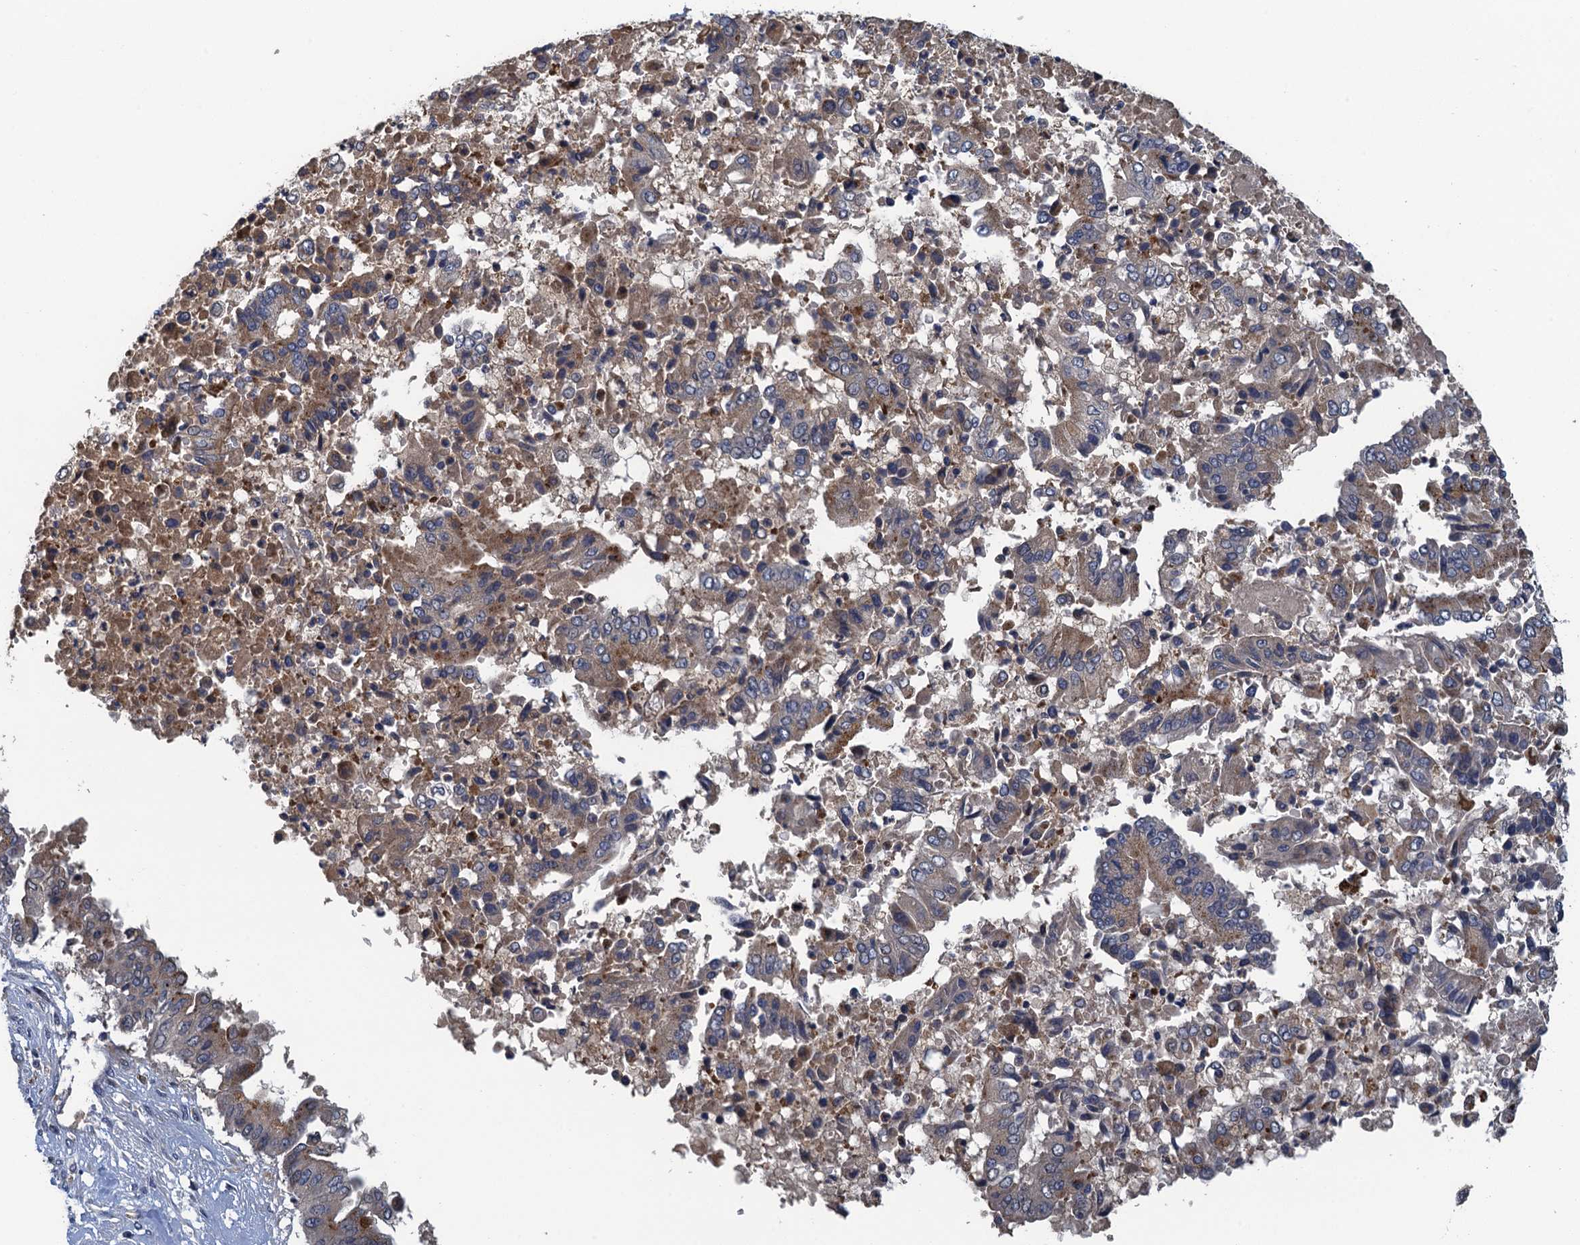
{"staining": {"intensity": "moderate", "quantity": ">75%", "location": "cytoplasmic/membranous"}, "tissue": "pancreatic cancer", "cell_type": "Tumor cells", "image_type": "cancer", "snomed": [{"axis": "morphology", "description": "Adenocarcinoma, NOS"}, {"axis": "topography", "description": "Pancreas"}], "caption": "IHC (DAB) staining of adenocarcinoma (pancreatic) shows moderate cytoplasmic/membranous protein expression in about >75% of tumor cells.", "gene": "KBTBD8", "patient": {"sex": "female", "age": 77}}